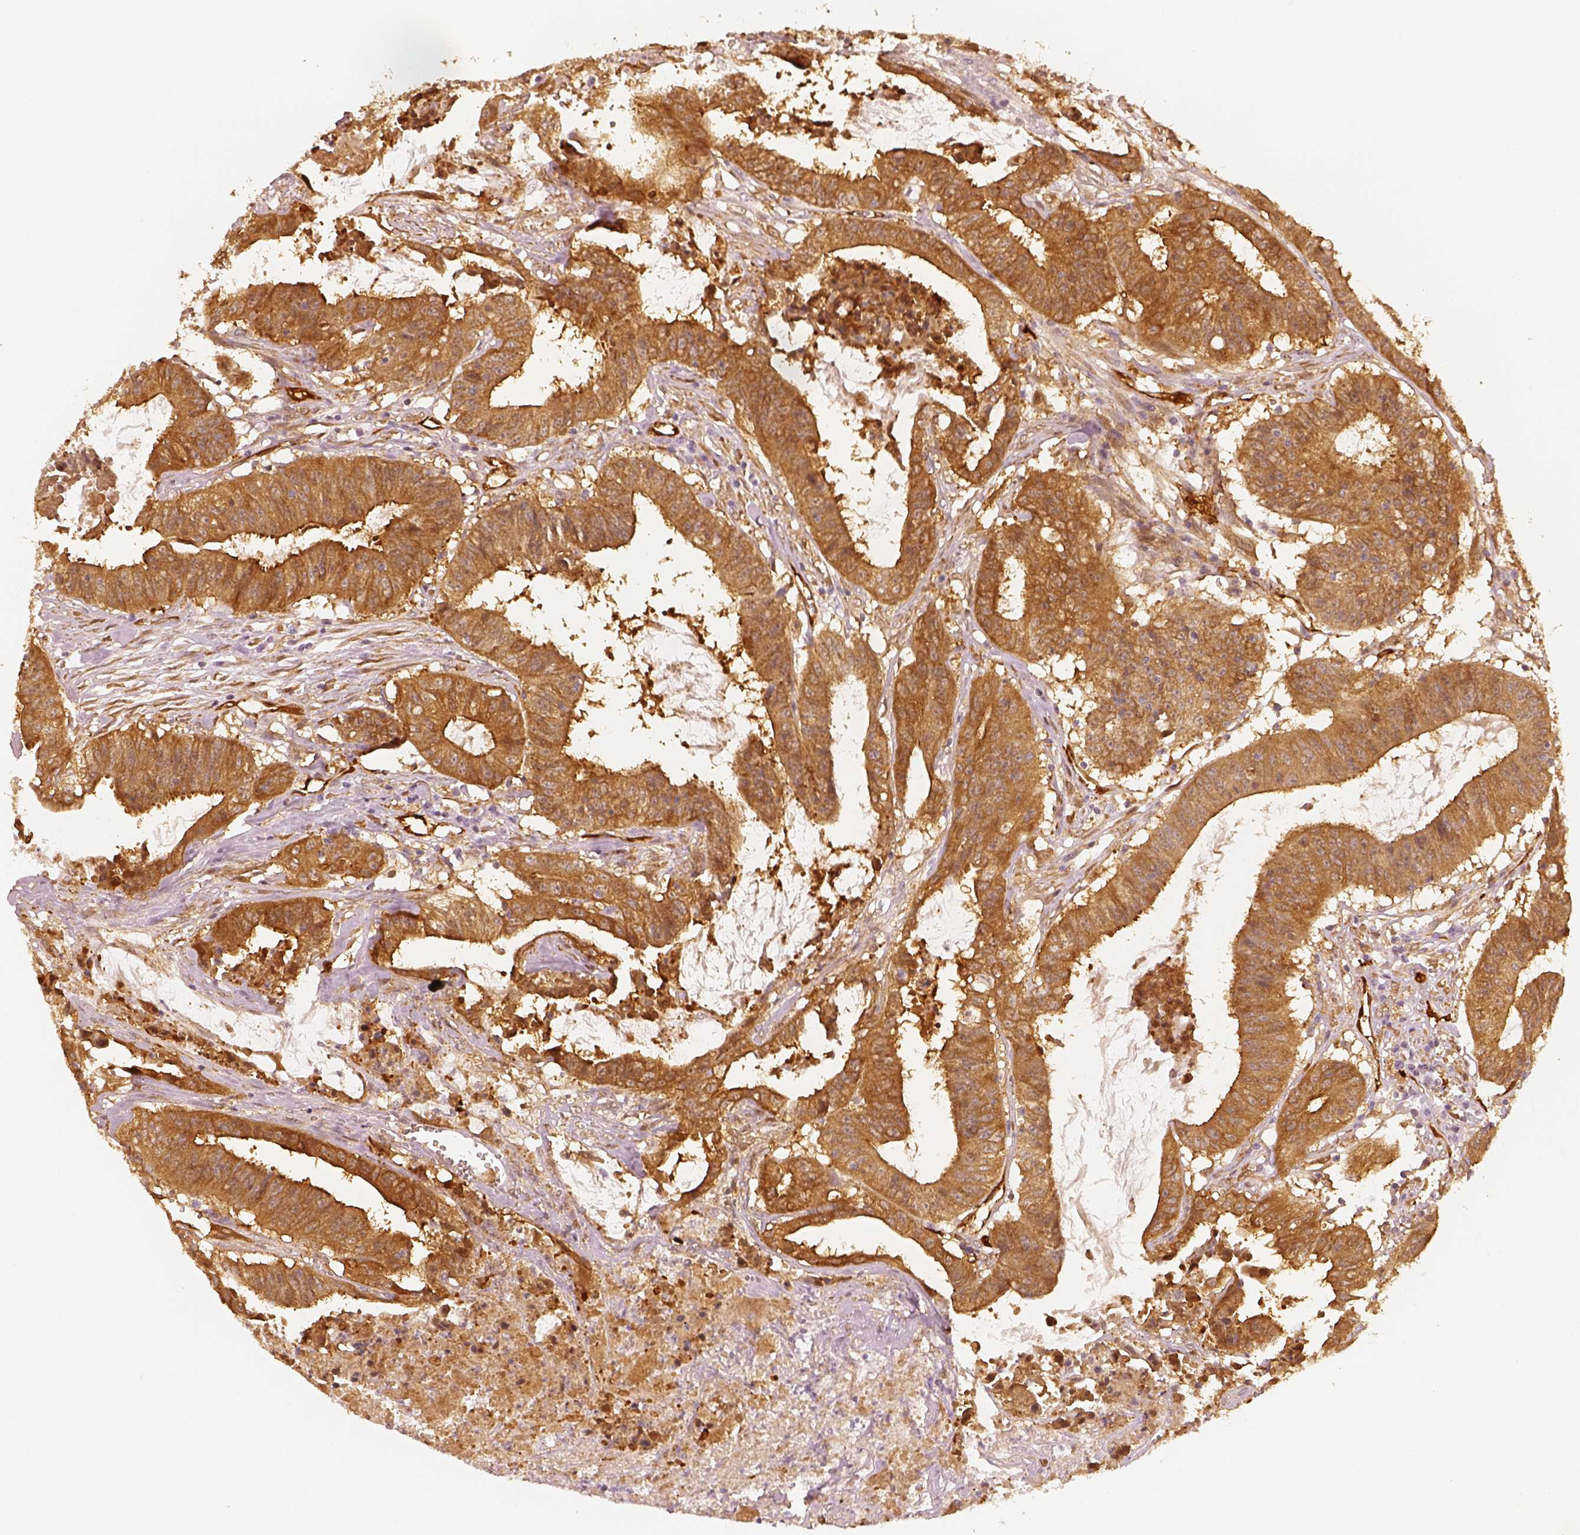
{"staining": {"intensity": "moderate", "quantity": ">75%", "location": "cytoplasmic/membranous"}, "tissue": "colorectal cancer", "cell_type": "Tumor cells", "image_type": "cancer", "snomed": [{"axis": "morphology", "description": "Adenocarcinoma, NOS"}, {"axis": "topography", "description": "Colon"}], "caption": "Brown immunohistochemical staining in colorectal adenocarcinoma shows moderate cytoplasmic/membranous positivity in about >75% of tumor cells.", "gene": "FSCN1", "patient": {"sex": "male", "age": 33}}